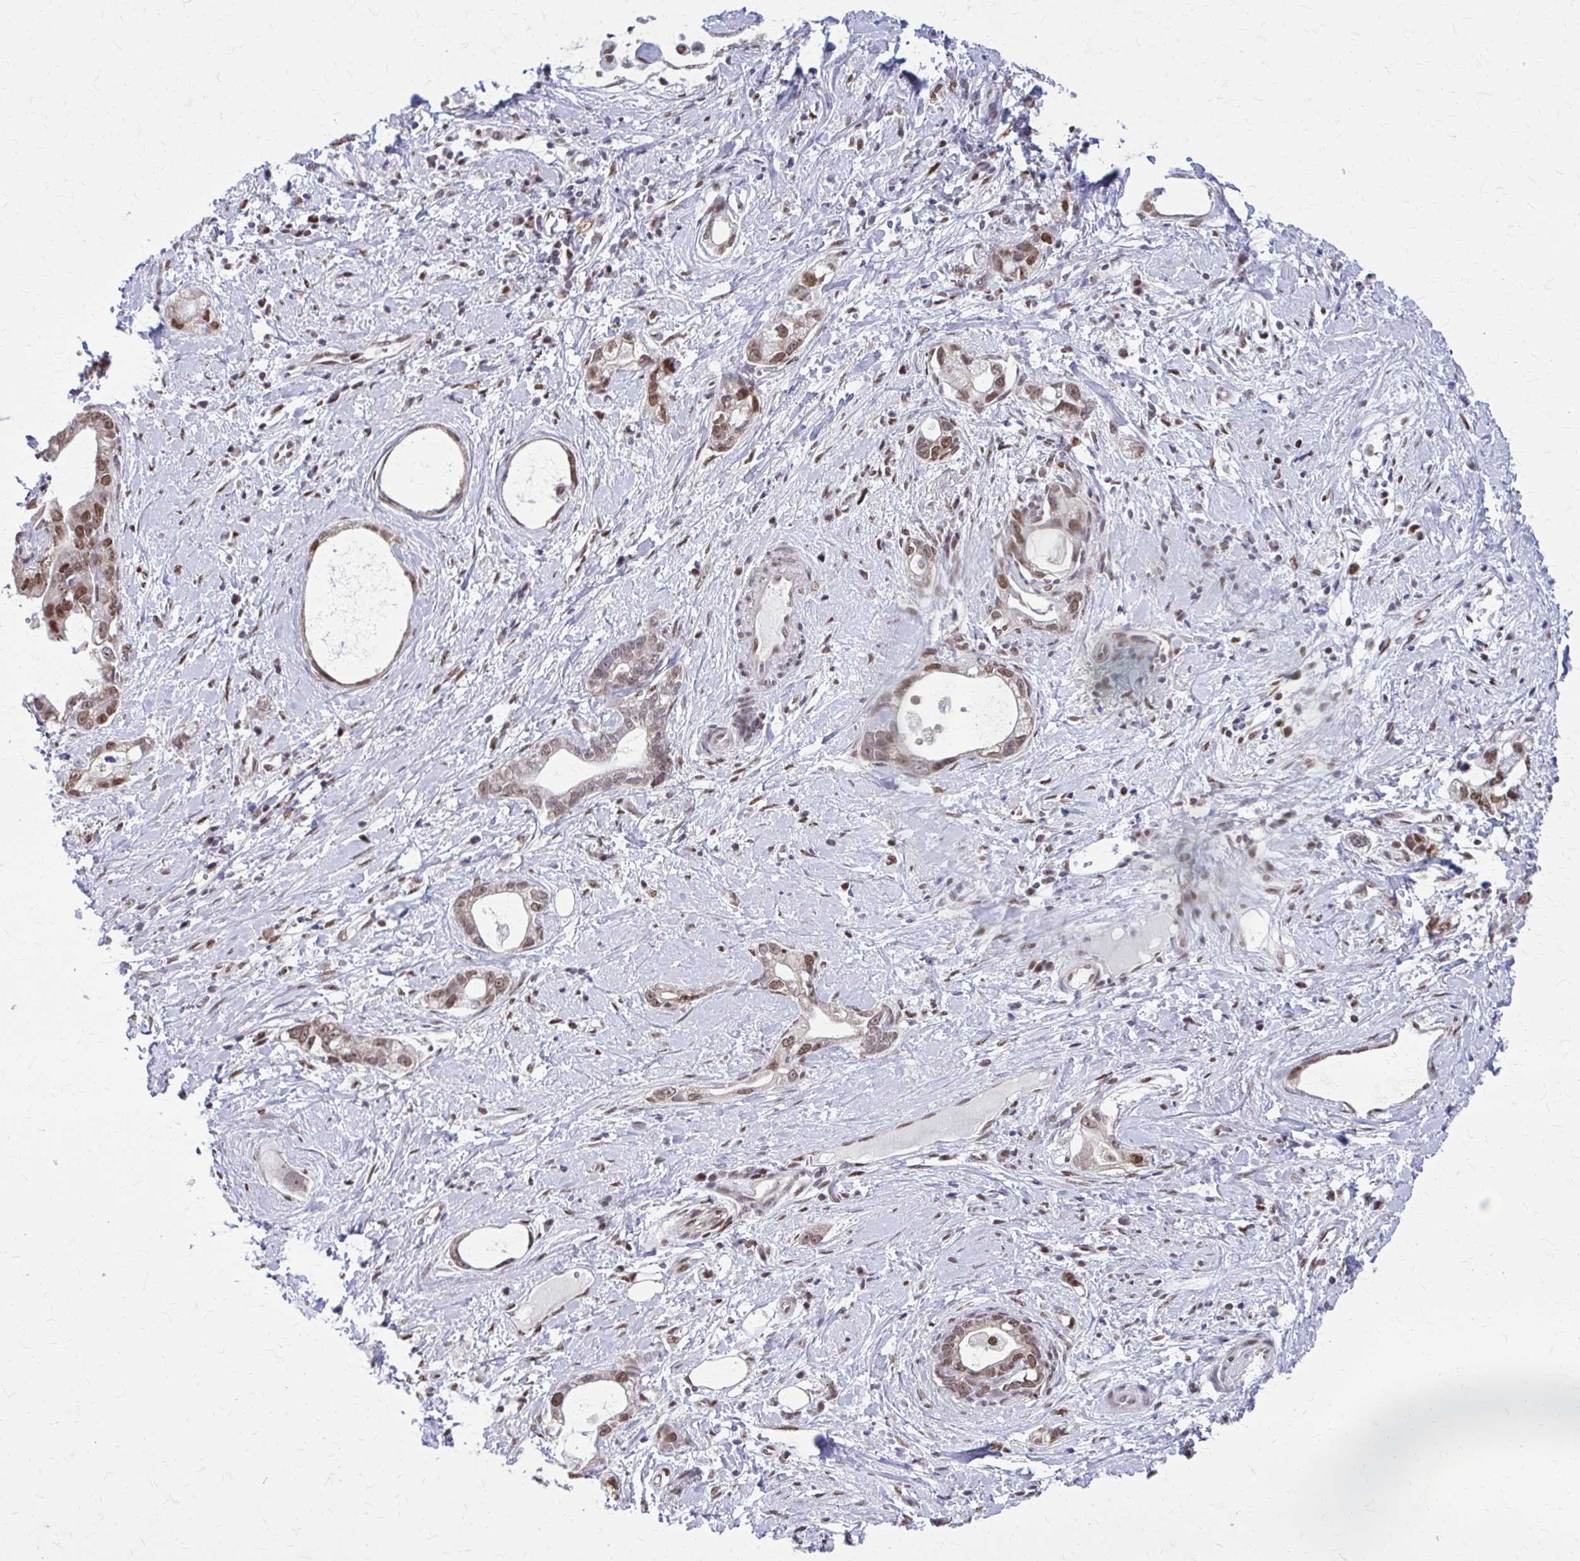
{"staining": {"intensity": "moderate", "quantity": ">75%", "location": "nuclear"}, "tissue": "stomach cancer", "cell_type": "Tumor cells", "image_type": "cancer", "snomed": [{"axis": "morphology", "description": "Adenocarcinoma, NOS"}, {"axis": "topography", "description": "Stomach"}], "caption": "An IHC histopathology image of neoplastic tissue is shown. Protein staining in brown highlights moderate nuclear positivity in stomach cancer within tumor cells. (DAB = brown stain, brightfield microscopy at high magnification).", "gene": "TTF1", "patient": {"sex": "male", "age": 55}}